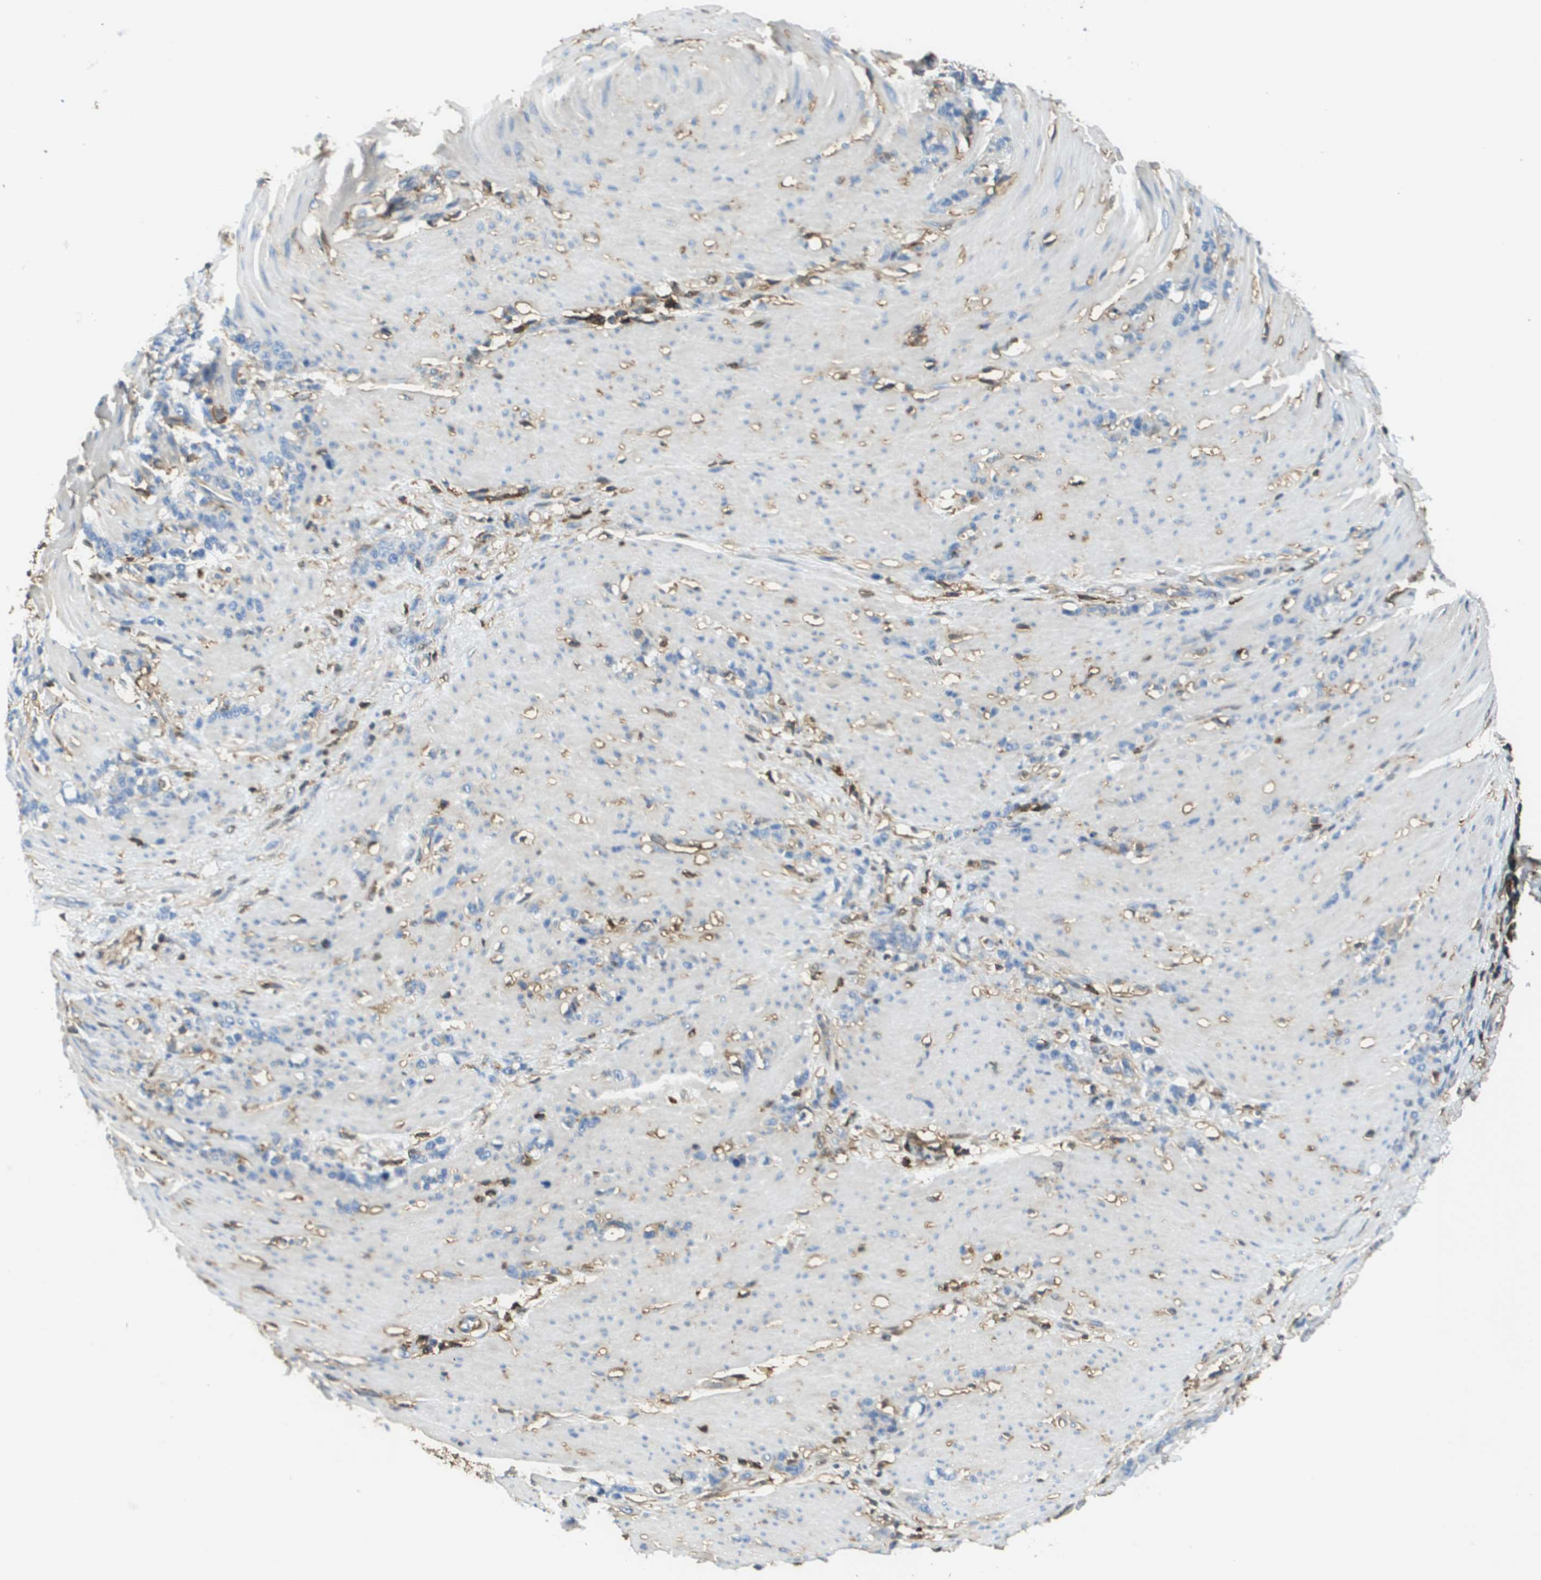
{"staining": {"intensity": "negative", "quantity": "none", "location": "none"}, "tissue": "stomach cancer", "cell_type": "Tumor cells", "image_type": "cancer", "snomed": [{"axis": "morphology", "description": "Adenocarcinoma, NOS"}, {"axis": "topography", "description": "Stomach, lower"}], "caption": "The image exhibits no staining of tumor cells in adenocarcinoma (stomach).", "gene": "PASK", "patient": {"sex": "male", "age": 88}}